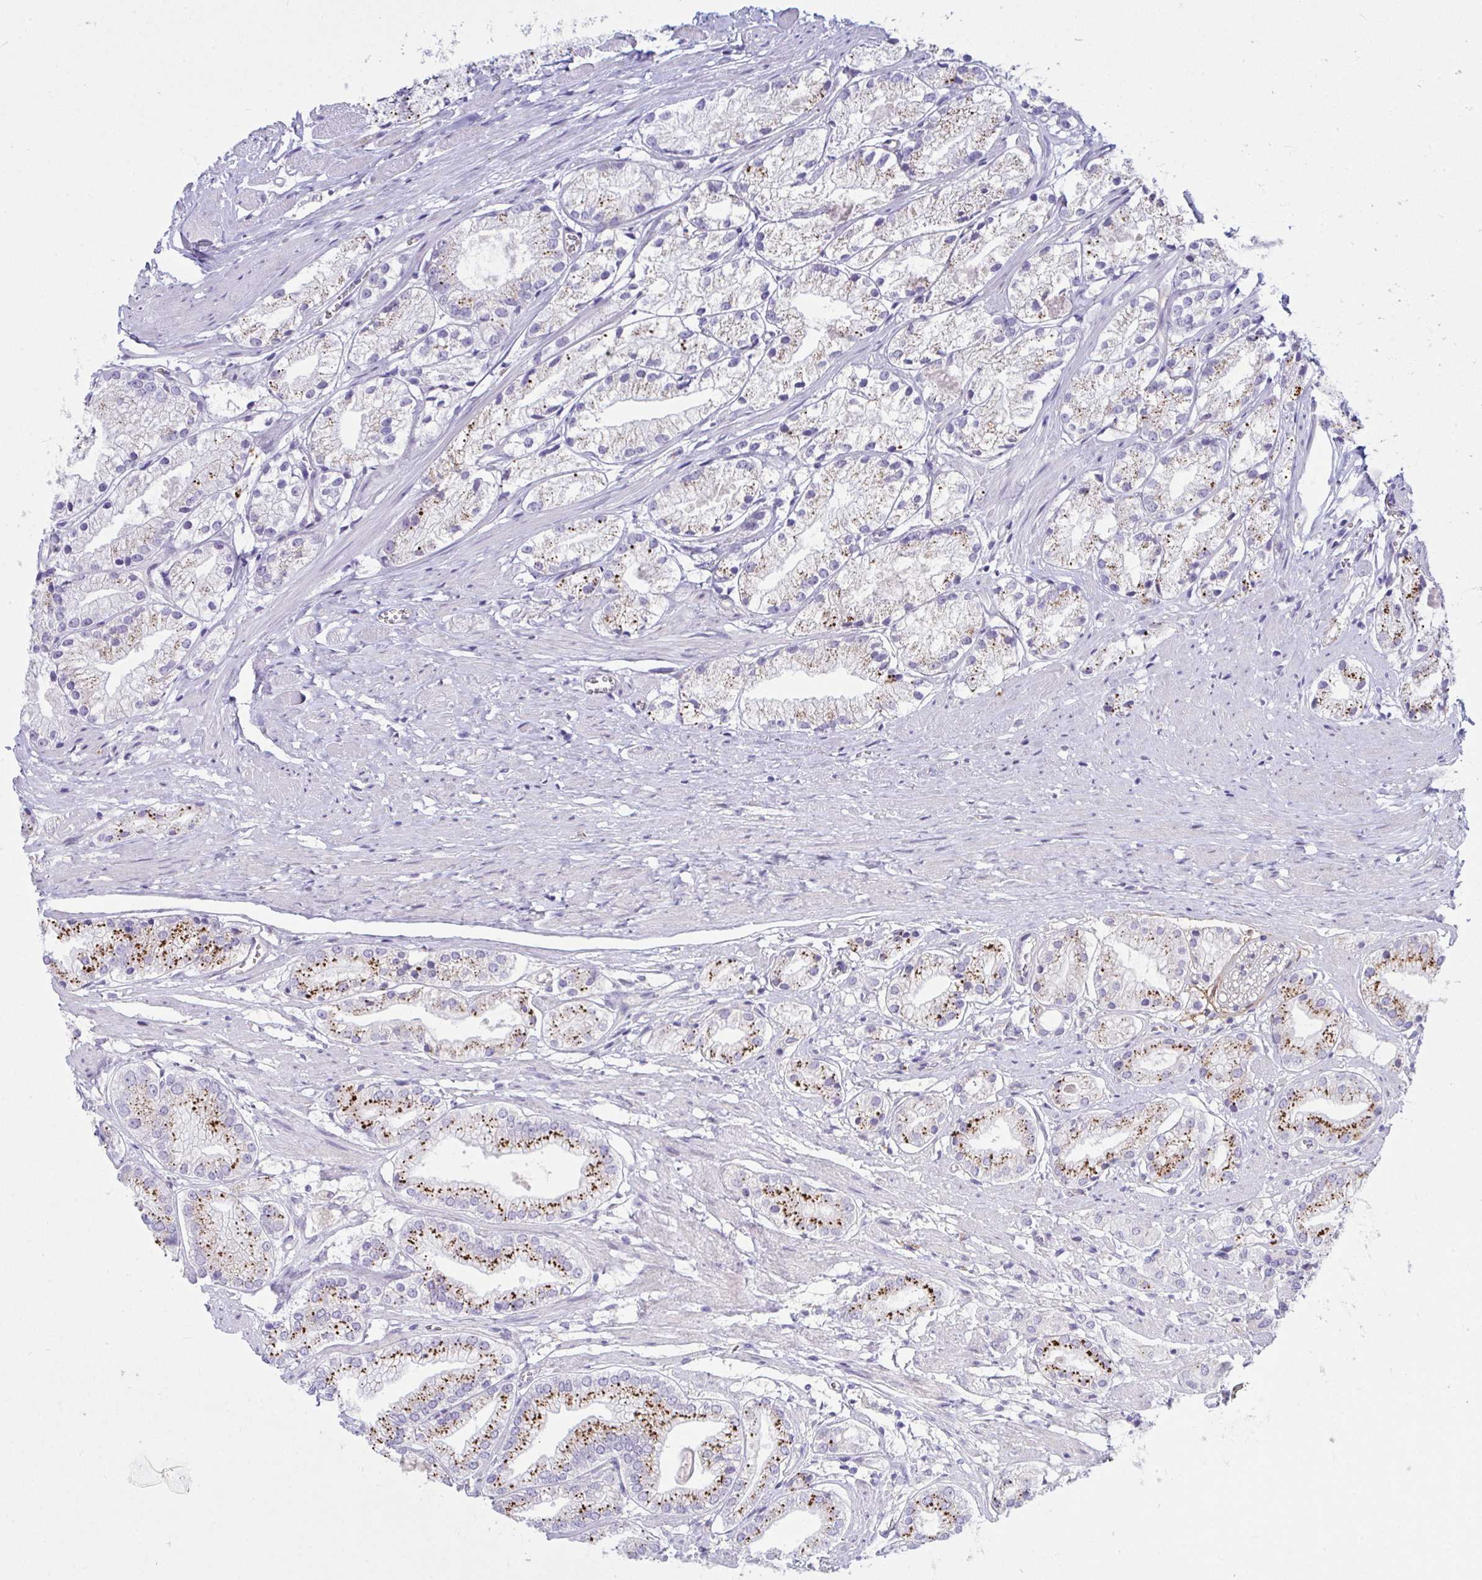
{"staining": {"intensity": "strong", "quantity": "25%-75%", "location": "cytoplasmic/membranous"}, "tissue": "prostate cancer", "cell_type": "Tumor cells", "image_type": "cancer", "snomed": [{"axis": "morphology", "description": "Adenocarcinoma, Low grade"}, {"axis": "topography", "description": "Prostate"}], "caption": "Immunohistochemistry (IHC) micrograph of prostate cancer (adenocarcinoma (low-grade)) stained for a protein (brown), which shows high levels of strong cytoplasmic/membranous expression in about 25%-75% of tumor cells.", "gene": "GAB1", "patient": {"sex": "male", "age": 69}}